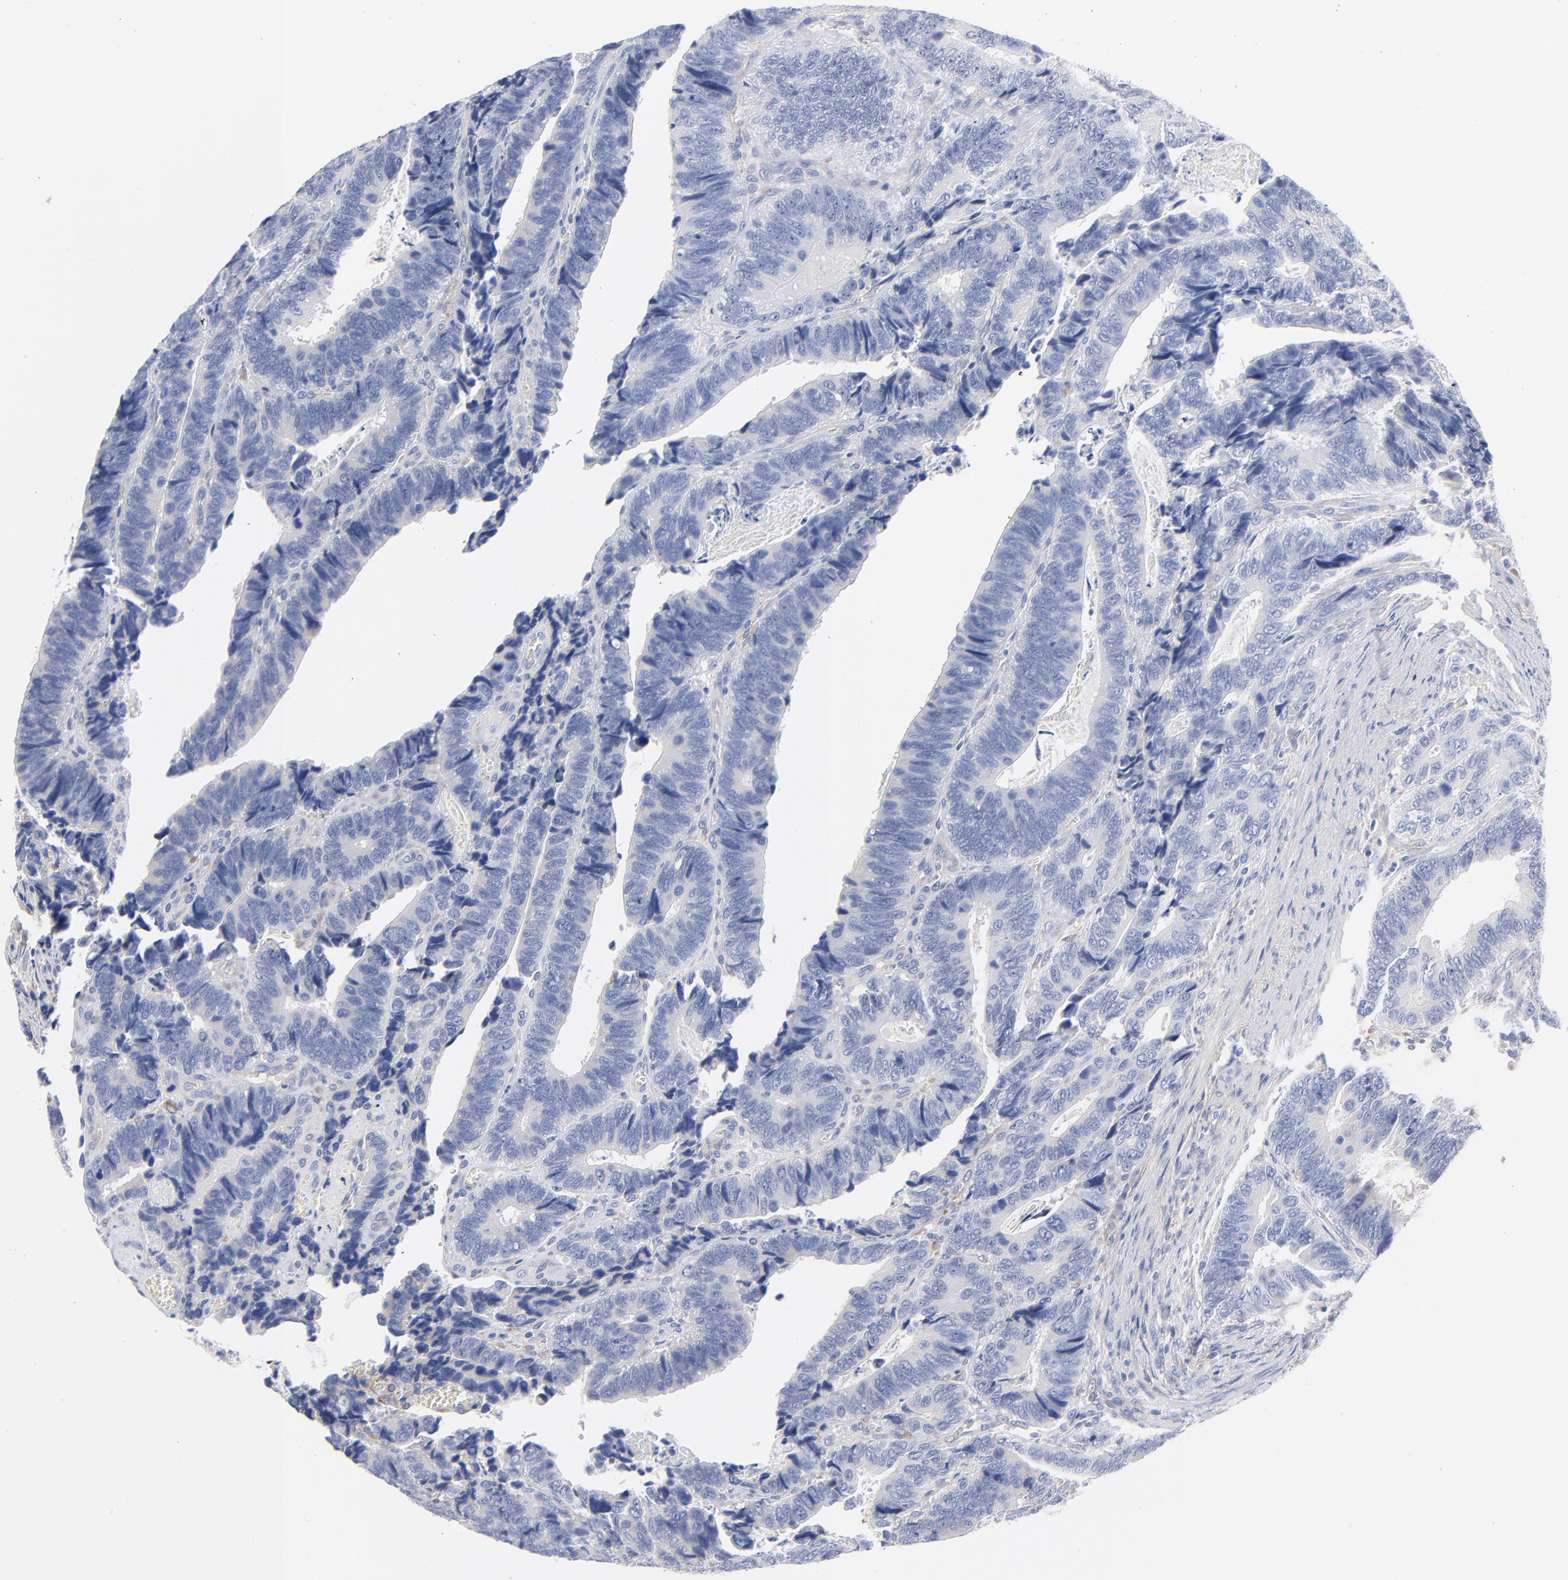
{"staining": {"intensity": "negative", "quantity": "none", "location": "none"}, "tissue": "colorectal cancer", "cell_type": "Tumor cells", "image_type": "cancer", "snomed": [{"axis": "morphology", "description": "Adenocarcinoma, NOS"}, {"axis": "topography", "description": "Colon"}], "caption": "There is no significant staining in tumor cells of colorectal cancer.", "gene": "STAT2", "patient": {"sex": "male", "age": 72}}